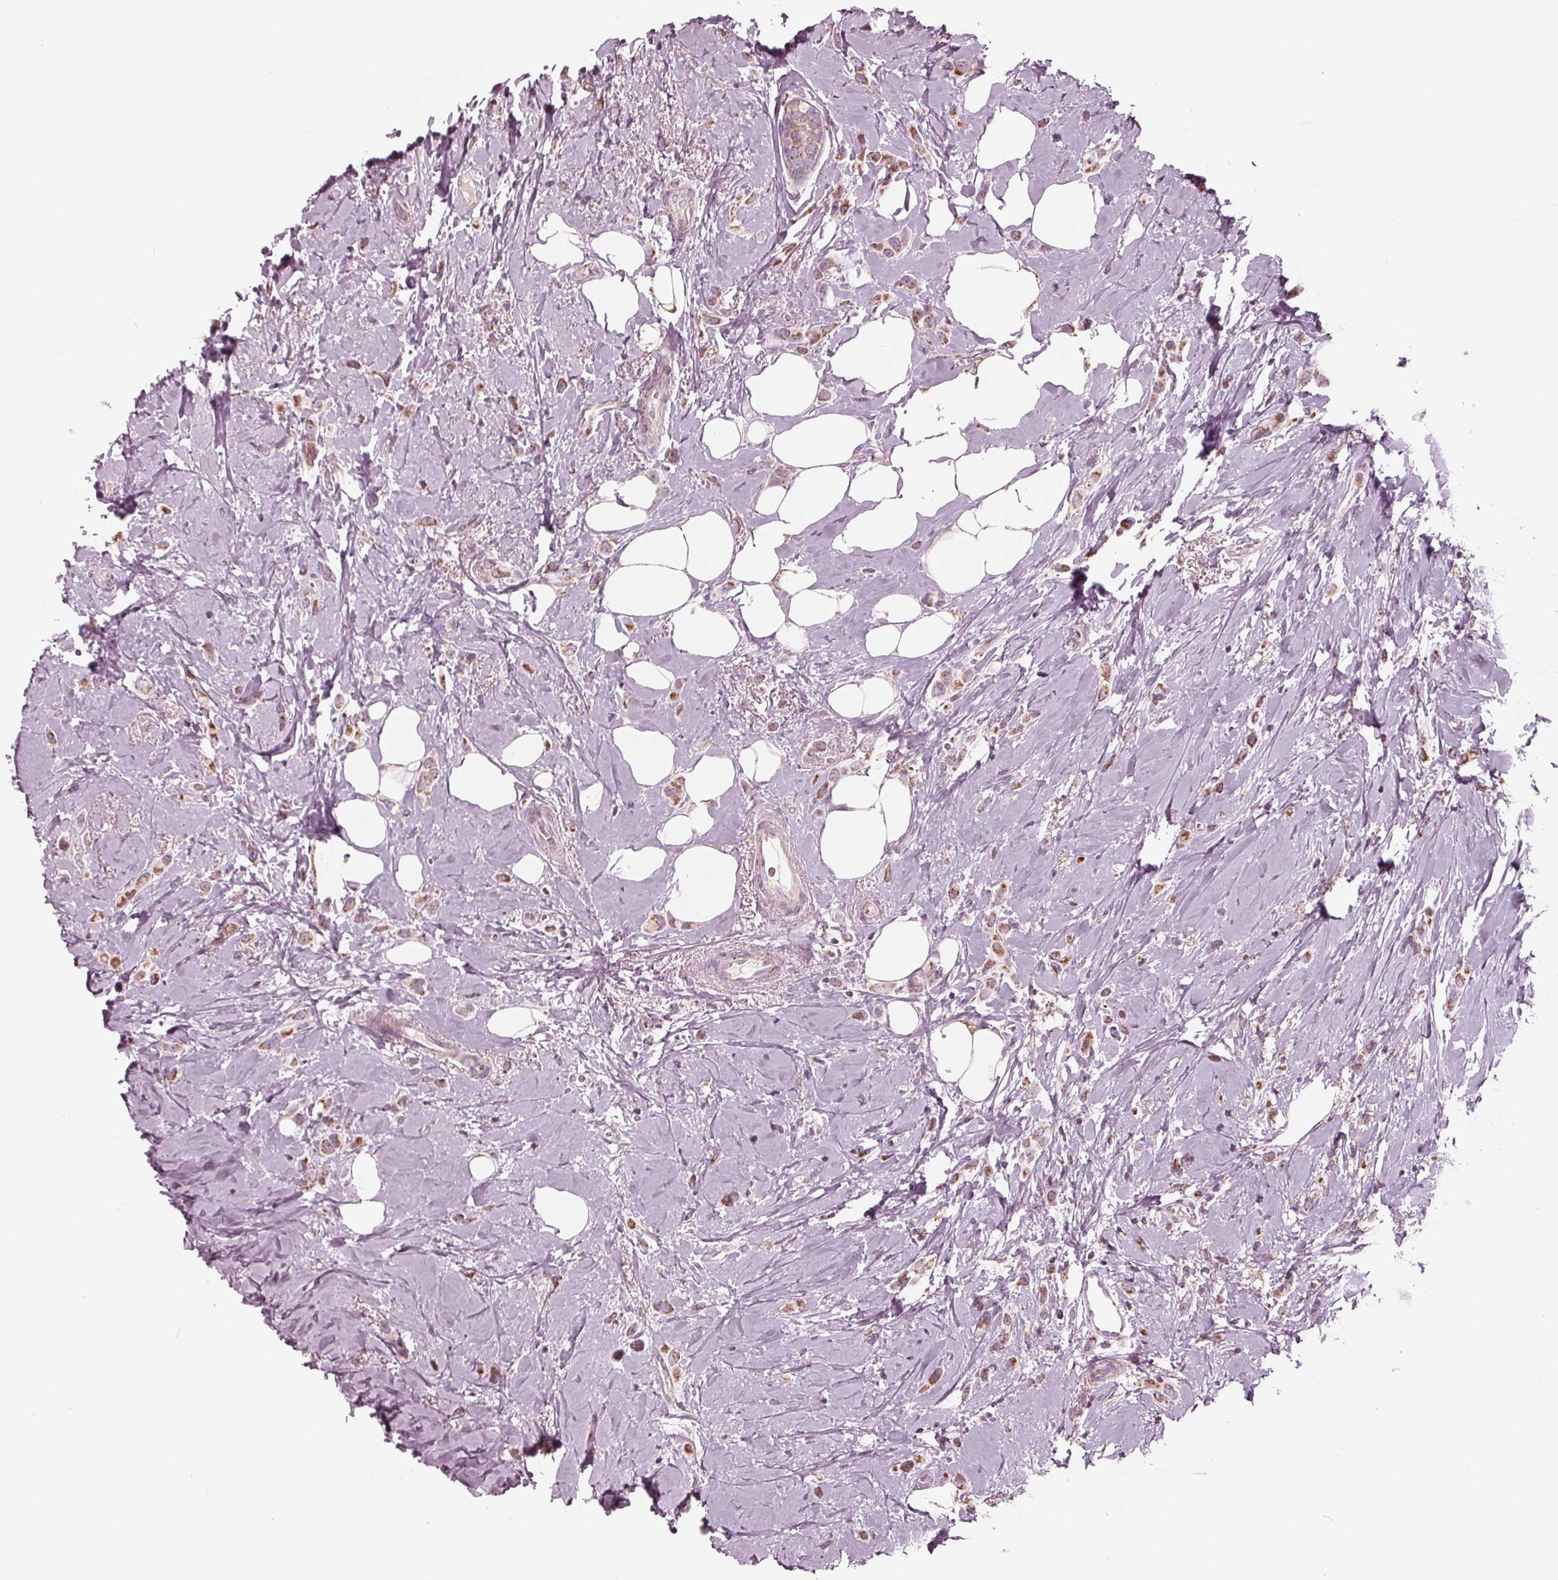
{"staining": {"intensity": "moderate", "quantity": ">75%", "location": "cytoplasmic/membranous"}, "tissue": "breast cancer", "cell_type": "Tumor cells", "image_type": "cancer", "snomed": [{"axis": "morphology", "description": "Lobular carcinoma"}, {"axis": "topography", "description": "Breast"}], "caption": "About >75% of tumor cells in lobular carcinoma (breast) reveal moderate cytoplasmic/membranous protein expression as visualized by brown immunohistochemical staining.", "gene": "CLN6", "patient": {"sex": "female", "age": 66}}